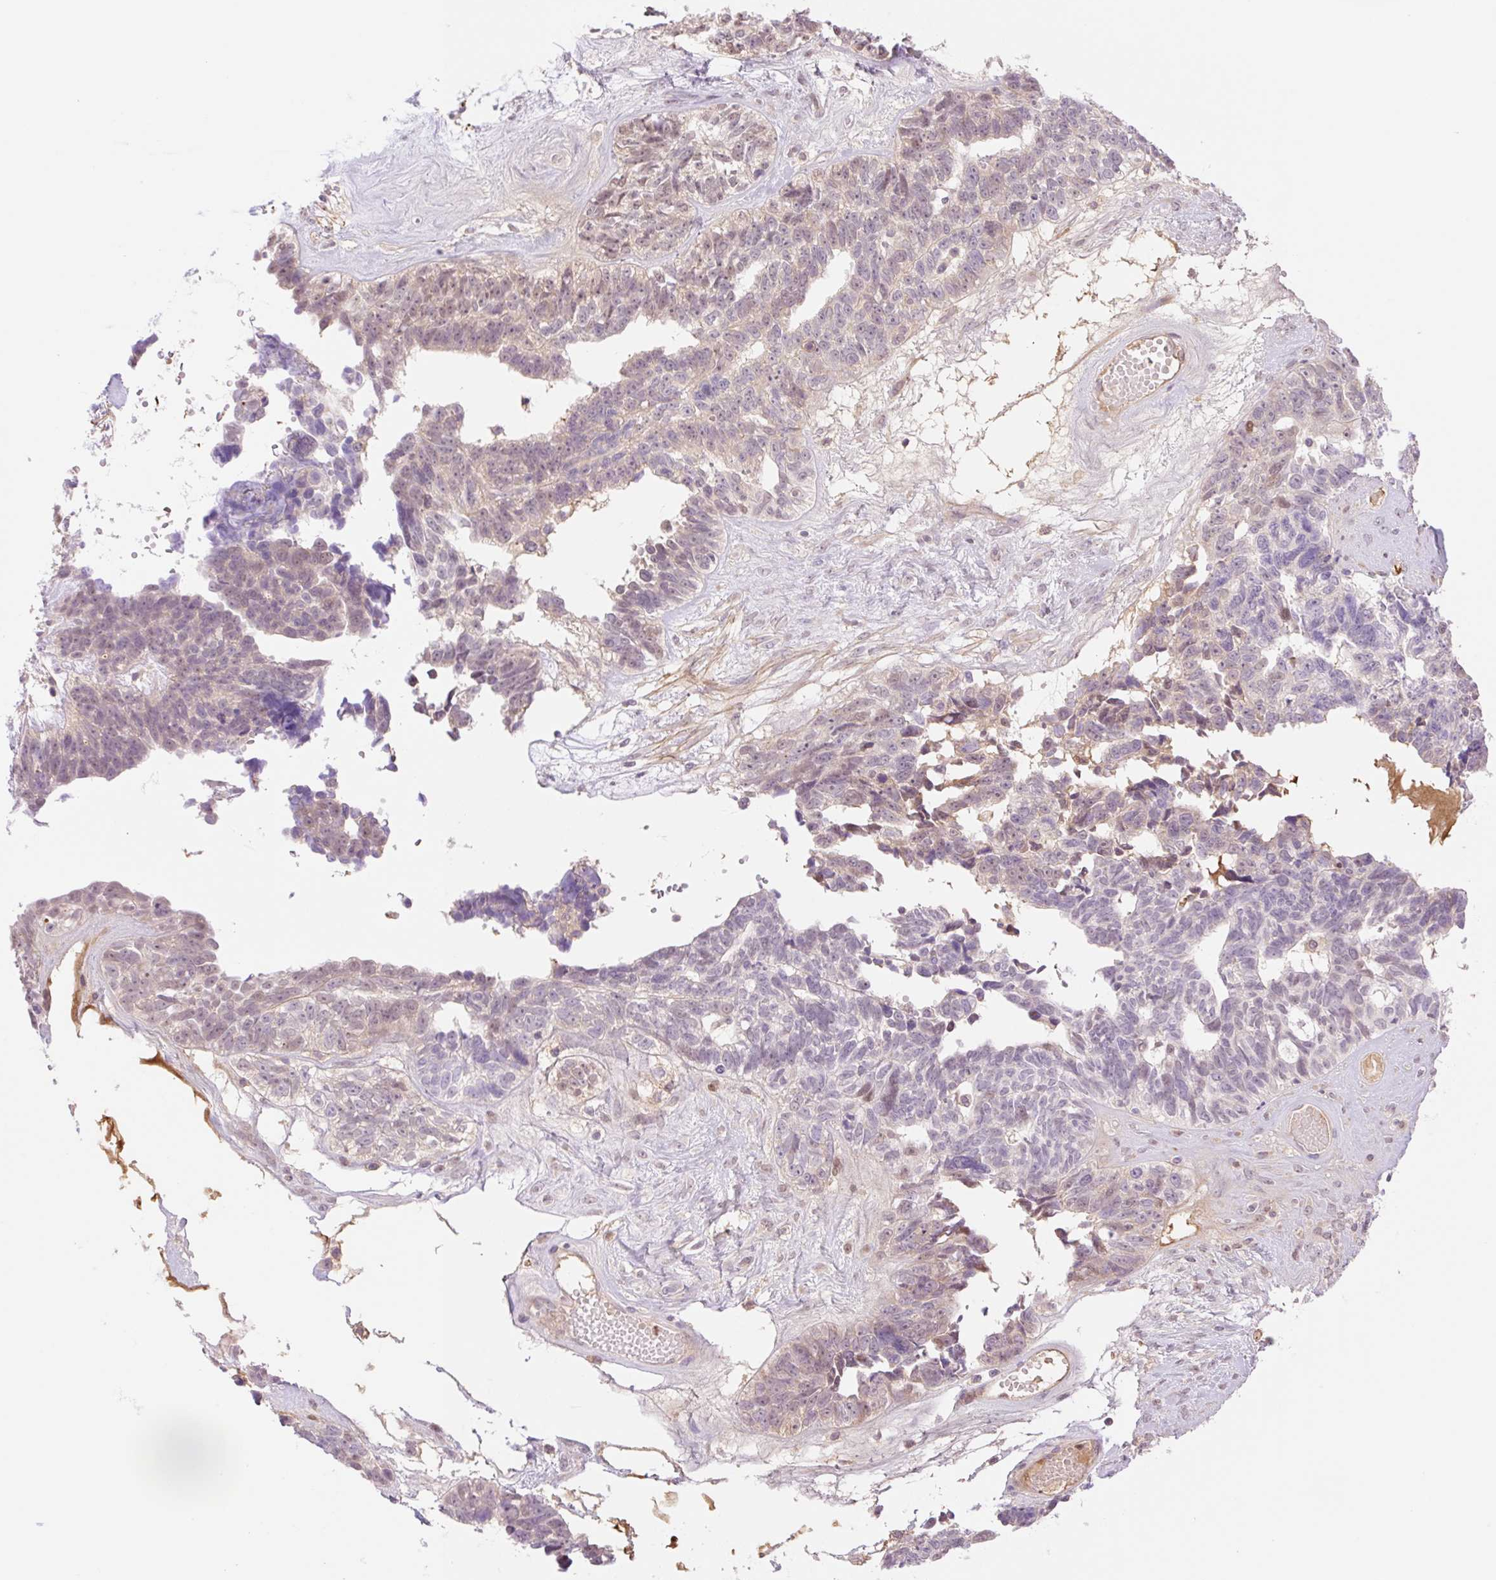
{"staining": {"intensity": "weak", "quantity": "<25%", "location": "nuclear"}, "tissue": "ovarian cancer", "cell_type": "Tumor cells", "image_type": "cancer", "snomed": [{"axis": "morphology", "description": "Cystadenocarcinoma, serous, NOS"}, {"axis": "topography", "description": "Ovary"}], "caption": "This is a image of IHC staining of ovarian cancer (serous cystadenocarcinoma), which shows no positivity in tumor cells. (DAB (3,3'-diaminobenzidine) IHC with hematoxylin counter stain).", "gene": "HEBP1", "patient": {"sex": "female", "age": 79}}